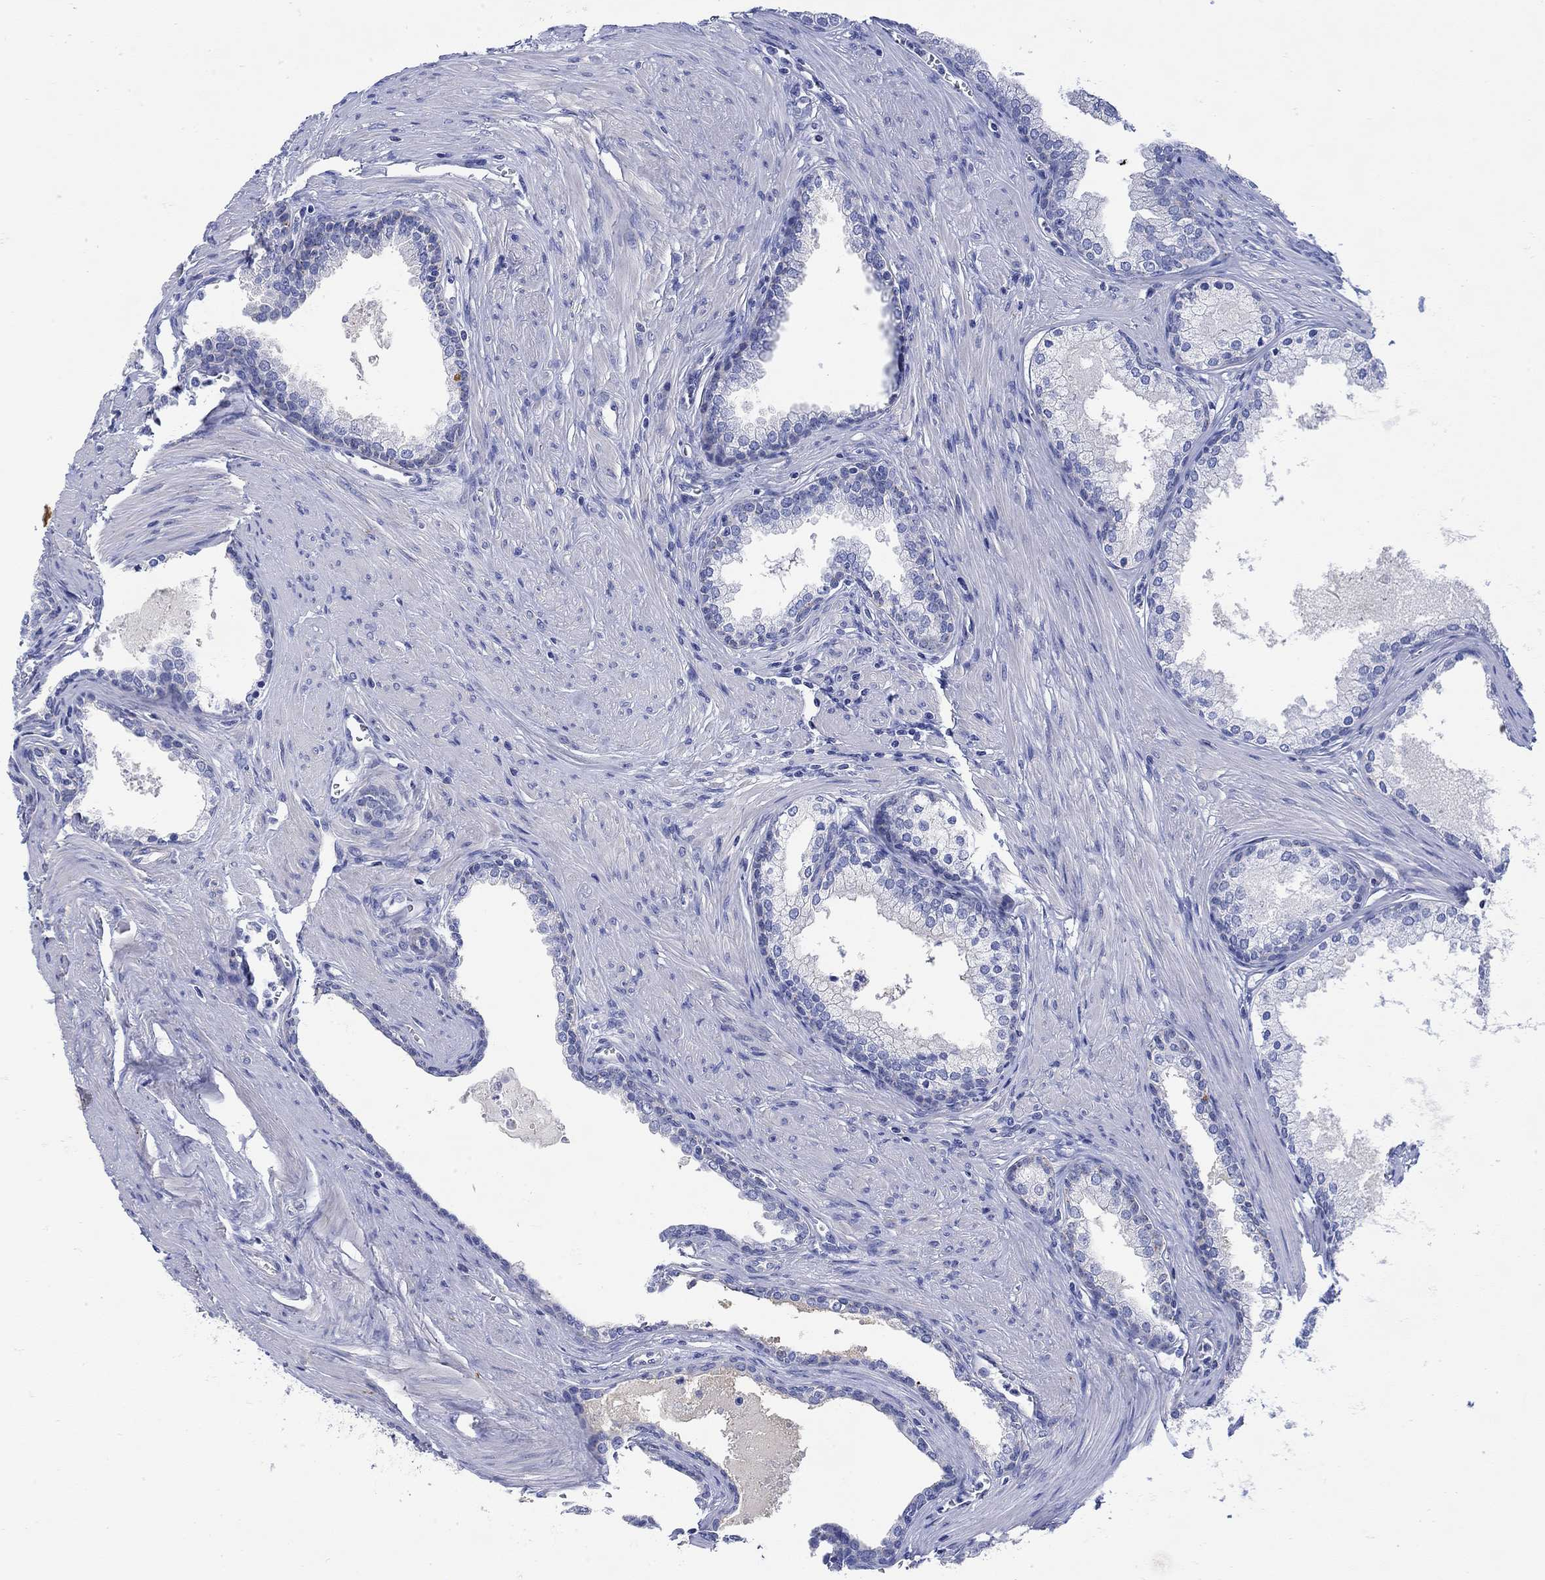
{"staining": {"intensity": "negative", "quantity": "none", "location": "none"}, "tissue": "prostate cancer", "cell_type": "Tumor cells", "image_type": "cancer", "snomed": [{"axis": "morphology", "description": "Adenocarcinoma, NOS"}, {"axis": "topography", "description": "Prostate"}], "caption": "Protein analysis of prostate cancer shows no significant staining in tumor cells. The staining is performed using DAB (3,3'-diaminobenzidine) brown chromogen with nuclei counter-stained in using hematoxylin.", "gene": "ANKMY1", "patient": {"sex": "male", "age": 66}}